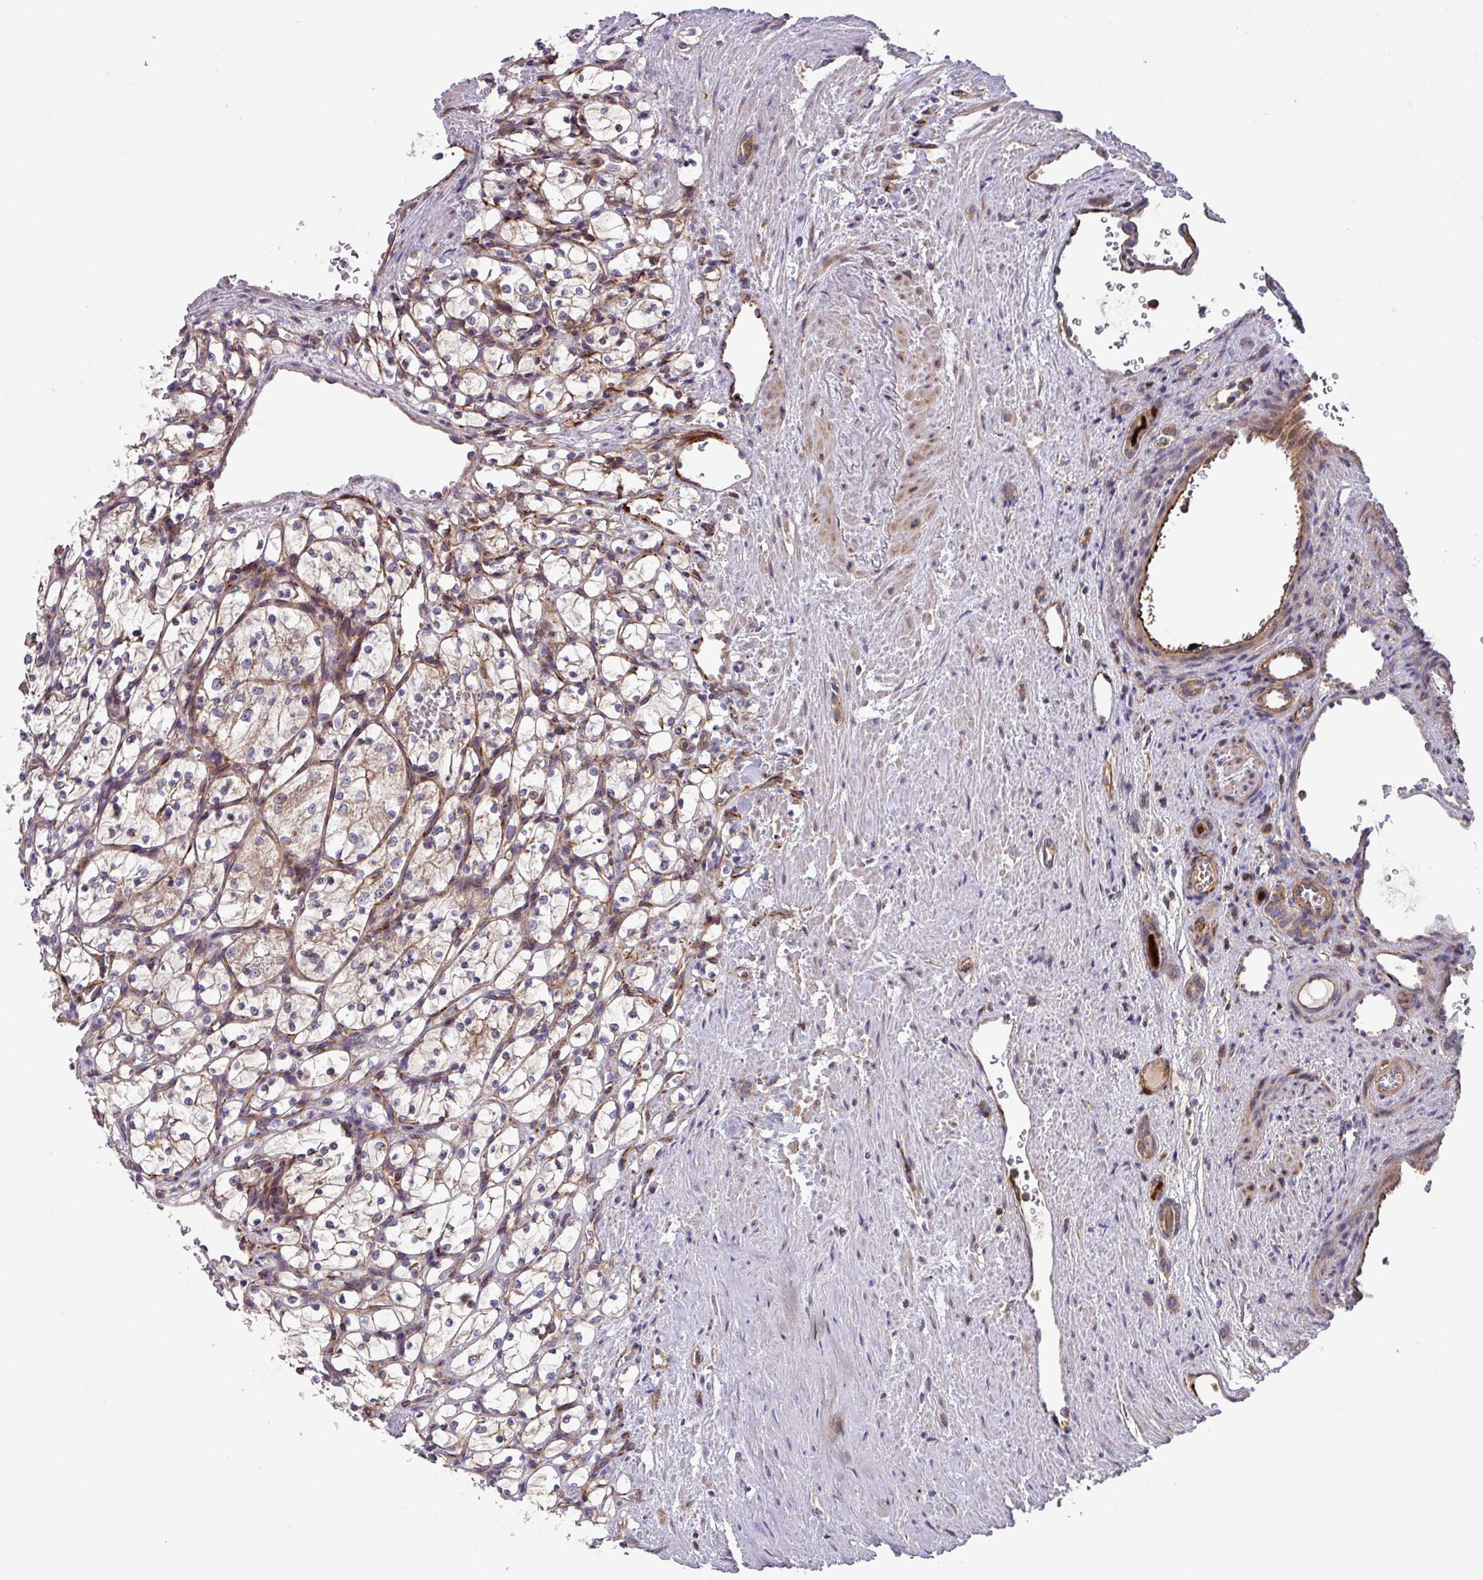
{"staining": {"intensity": "weak", "quantity": "25%-75%", "location": "cytoplasmic/membranous"}, "tissue": "renal cancer", "cell_type": "Tumor cells", "image_type": "cancer", "snomed": [{"axis": "morphology", "description": "Adenocarcinoma, NOS"}, {"axis": "topography", "description": "Kidney"}], "caption": "A histopathology image of human renal adenocarcinoma stained for a protein demonstrates weak cytoplasmic/membranous brown staining in tumor cells. Using DAB (3,3'-diaminobenzidine) (brown) and hematoxylin (blue) stains, captured at high magnification using brightfield microscopy.", "gene": "PLEKHD1", "patient": {"sex": "female", "age": 69}}